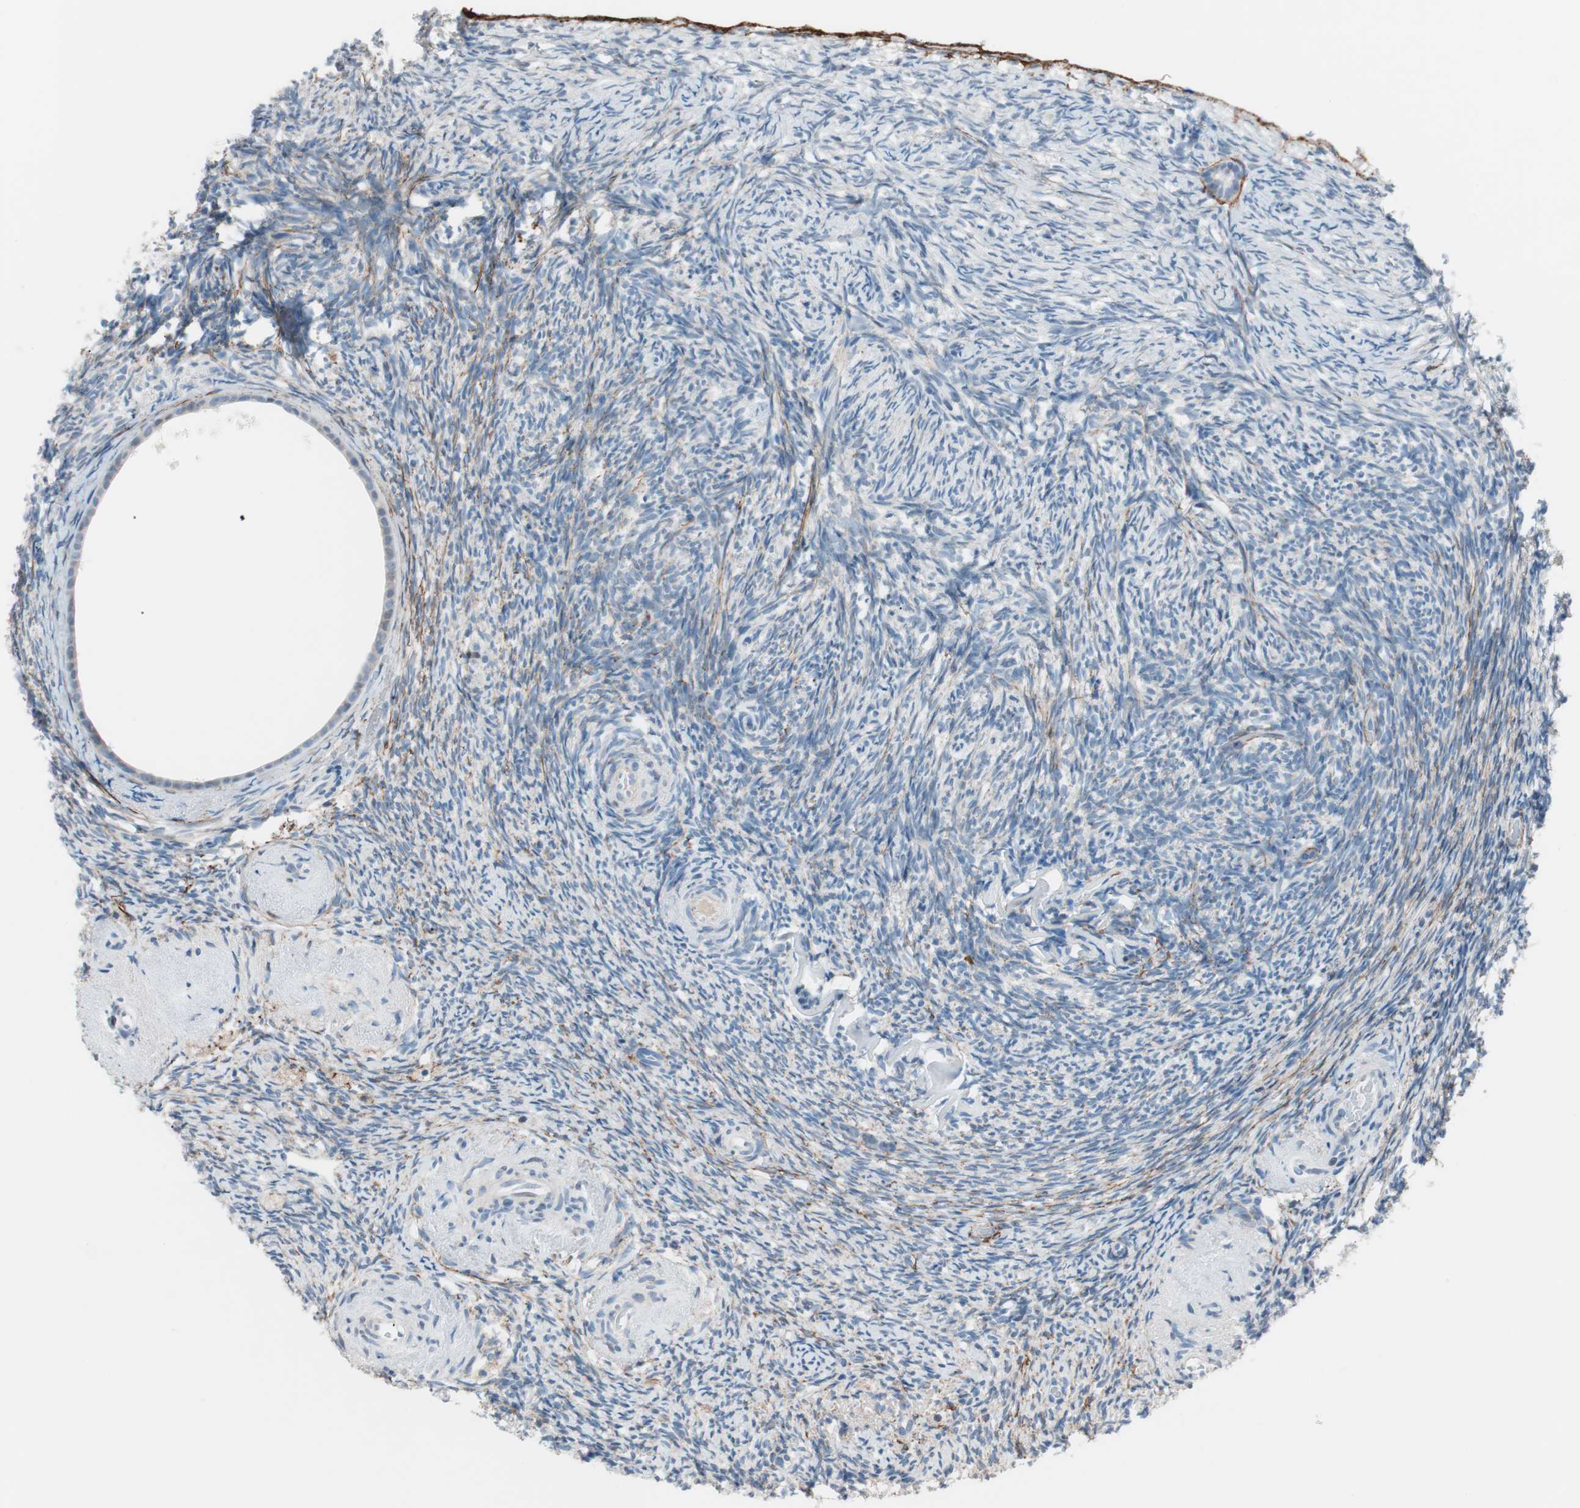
{"staining": {"intensity": "negative", "quantity": "none", "location": "none"}, "tissue": "ovary", "cell_type": "Follicle cells", "image_type": "normal", "snomed": [{"axis": "morphology", "description": "Normal tissue, NOS"}, {"axis": "topography", "description": "Ovary"}], "caption": "This micrograph is of unremarkable ovary stained with IHC to label a protein in brown with the nuclei are counter-stained blue. There is no staining in follicle cells. (DAB (3,3'-diaminobenzidine) immunohistochemistry visualized using brightfield microscopy, high magnification).", "gene": "FOSL1", "patient": {"sex": "female", "age": 60}}